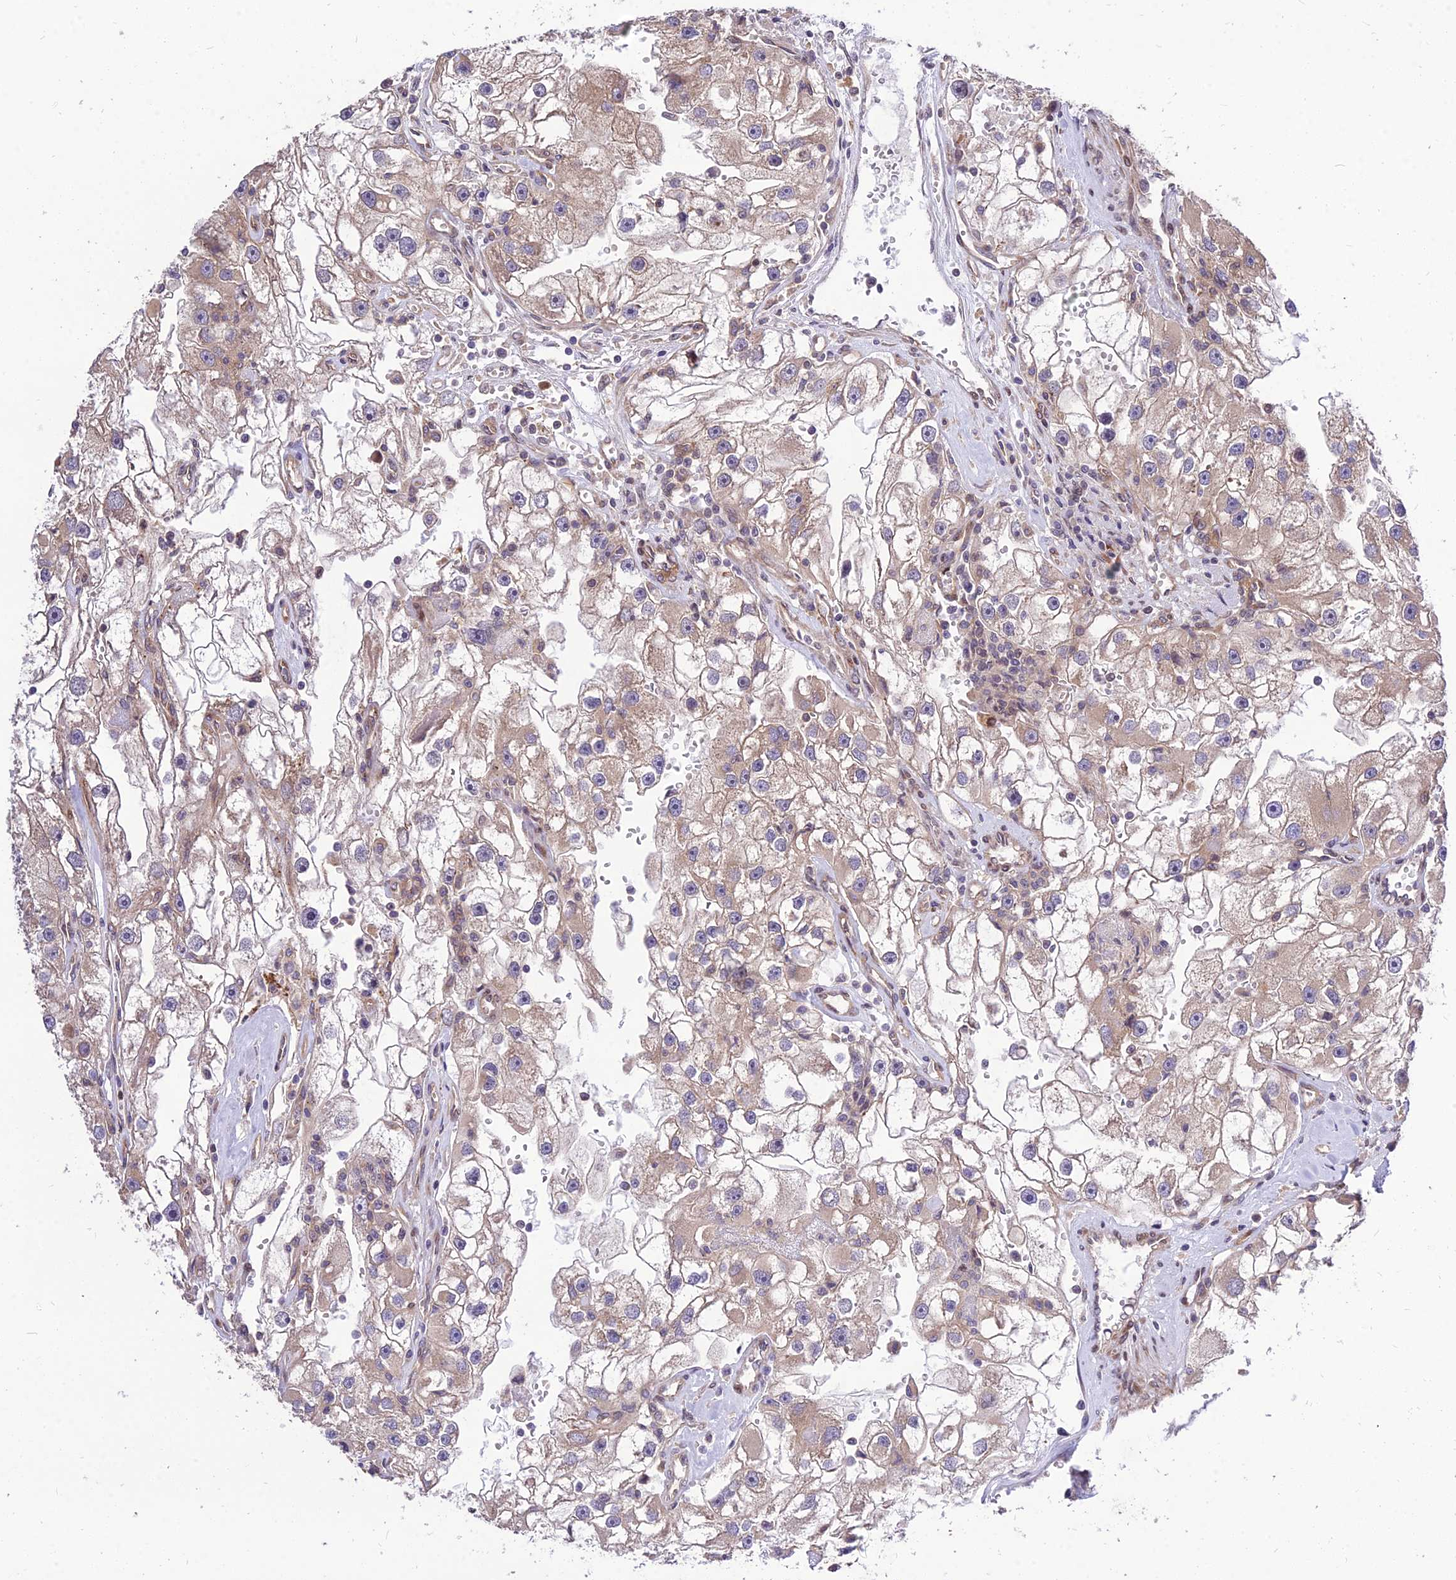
{"staining": {"intensity": "weak", "quantity": ">75%", "location": "cytoplasmic/membranous"}, "tissue": "renal cancer", "cell_type": "Tumor cells", "image_type": "cancer", "snomed": [{"axis": "morphology", "description": "Adenocarcinoma, NOS"}, {"axis": "topography", "description": "Kidney"}], "caption": "Immunohistochemical staining of renal adenocarcinoma exhibits low levels of weak cytoplasmic/membranous staining in about >75% of tumor cells. Immunohistochemistry stains the protein in brown and the nuclei are stained blue.", "gene": "SMG6", "patient": {"sex": "male", "age": 63}}